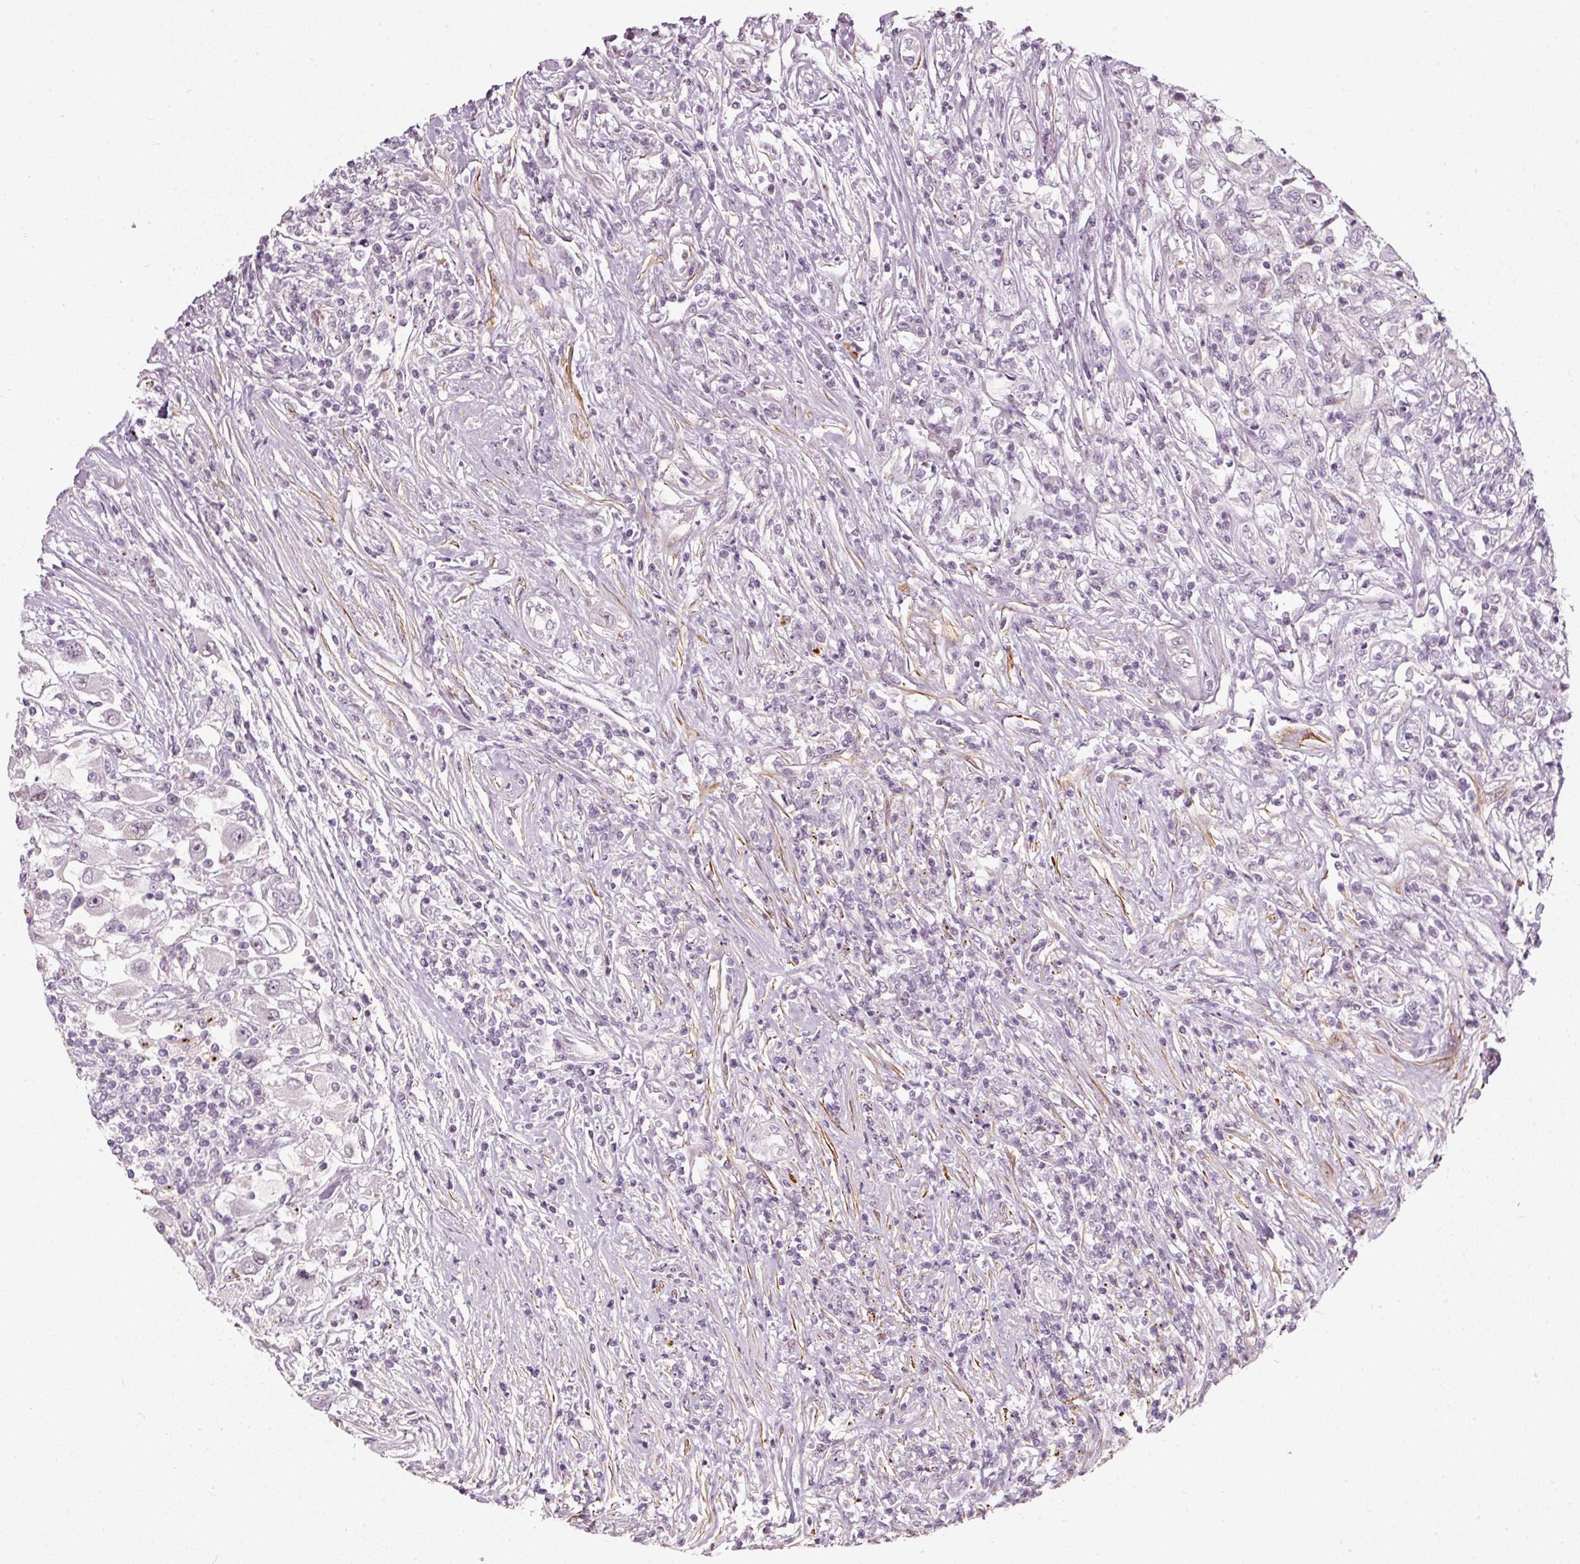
{"staining": {"intensity": "negative", "quantity": "none", "location": "none"}, "tissue": "renal cancer", "cell_type": "Tumor cells", "image_type": "cancer", "snomed": [{"axis": "morphology", "description": "Adenocarcinoma, NOS"}, {"axis": "topography", "description": "Kidney"}], "caption": "DAB immunohistochemical staining of human renal cancer (adenocarcinoma) demonstrates no significant staining in tumor cells.", "gene": "MXRA8", "patient": {"sex": "female", "age": 67}}